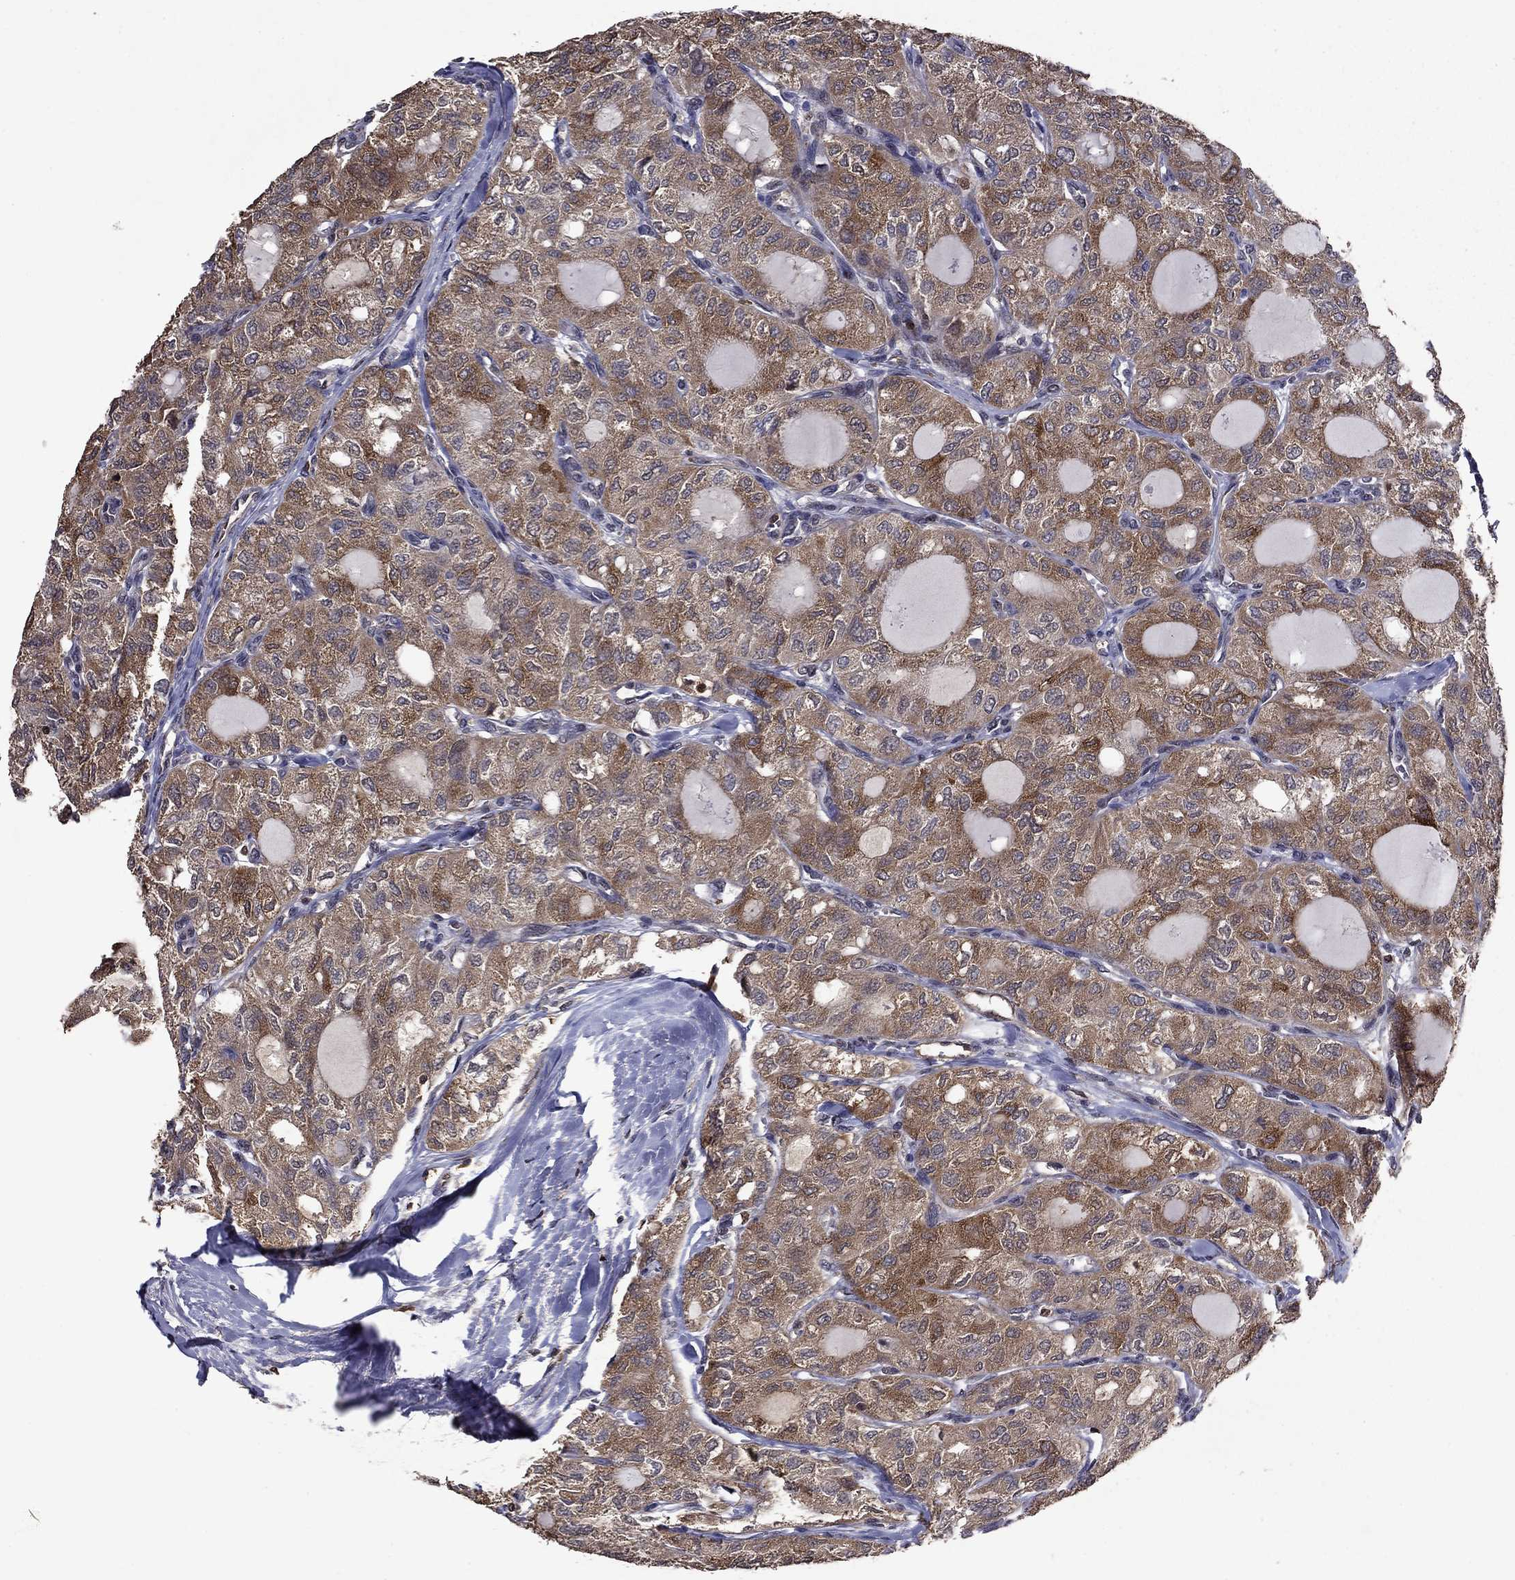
{"staining": {"intensity": "moderate", "quantity": "<25%", "location": "cytoplasmic/membranous"}, "tissue": "thyroid cancer", "cell_type": "Tumor cells", "image_type": "cancer", "snomed": [{"axis": "morphology", "description": "Follicular adenoma carcinoma, NOS"}, {"axis": "topography", "description": "Thyroid gland"}], "caption": "This photomicrograph shows immunohistochemistry staining of human thyroid cancer, with low moderate cytoplasmic/membranous positivity in approximately <25% of tumor cells.", "gene": "APPBP2", "patient": {"sex": "male", "age": 75}}